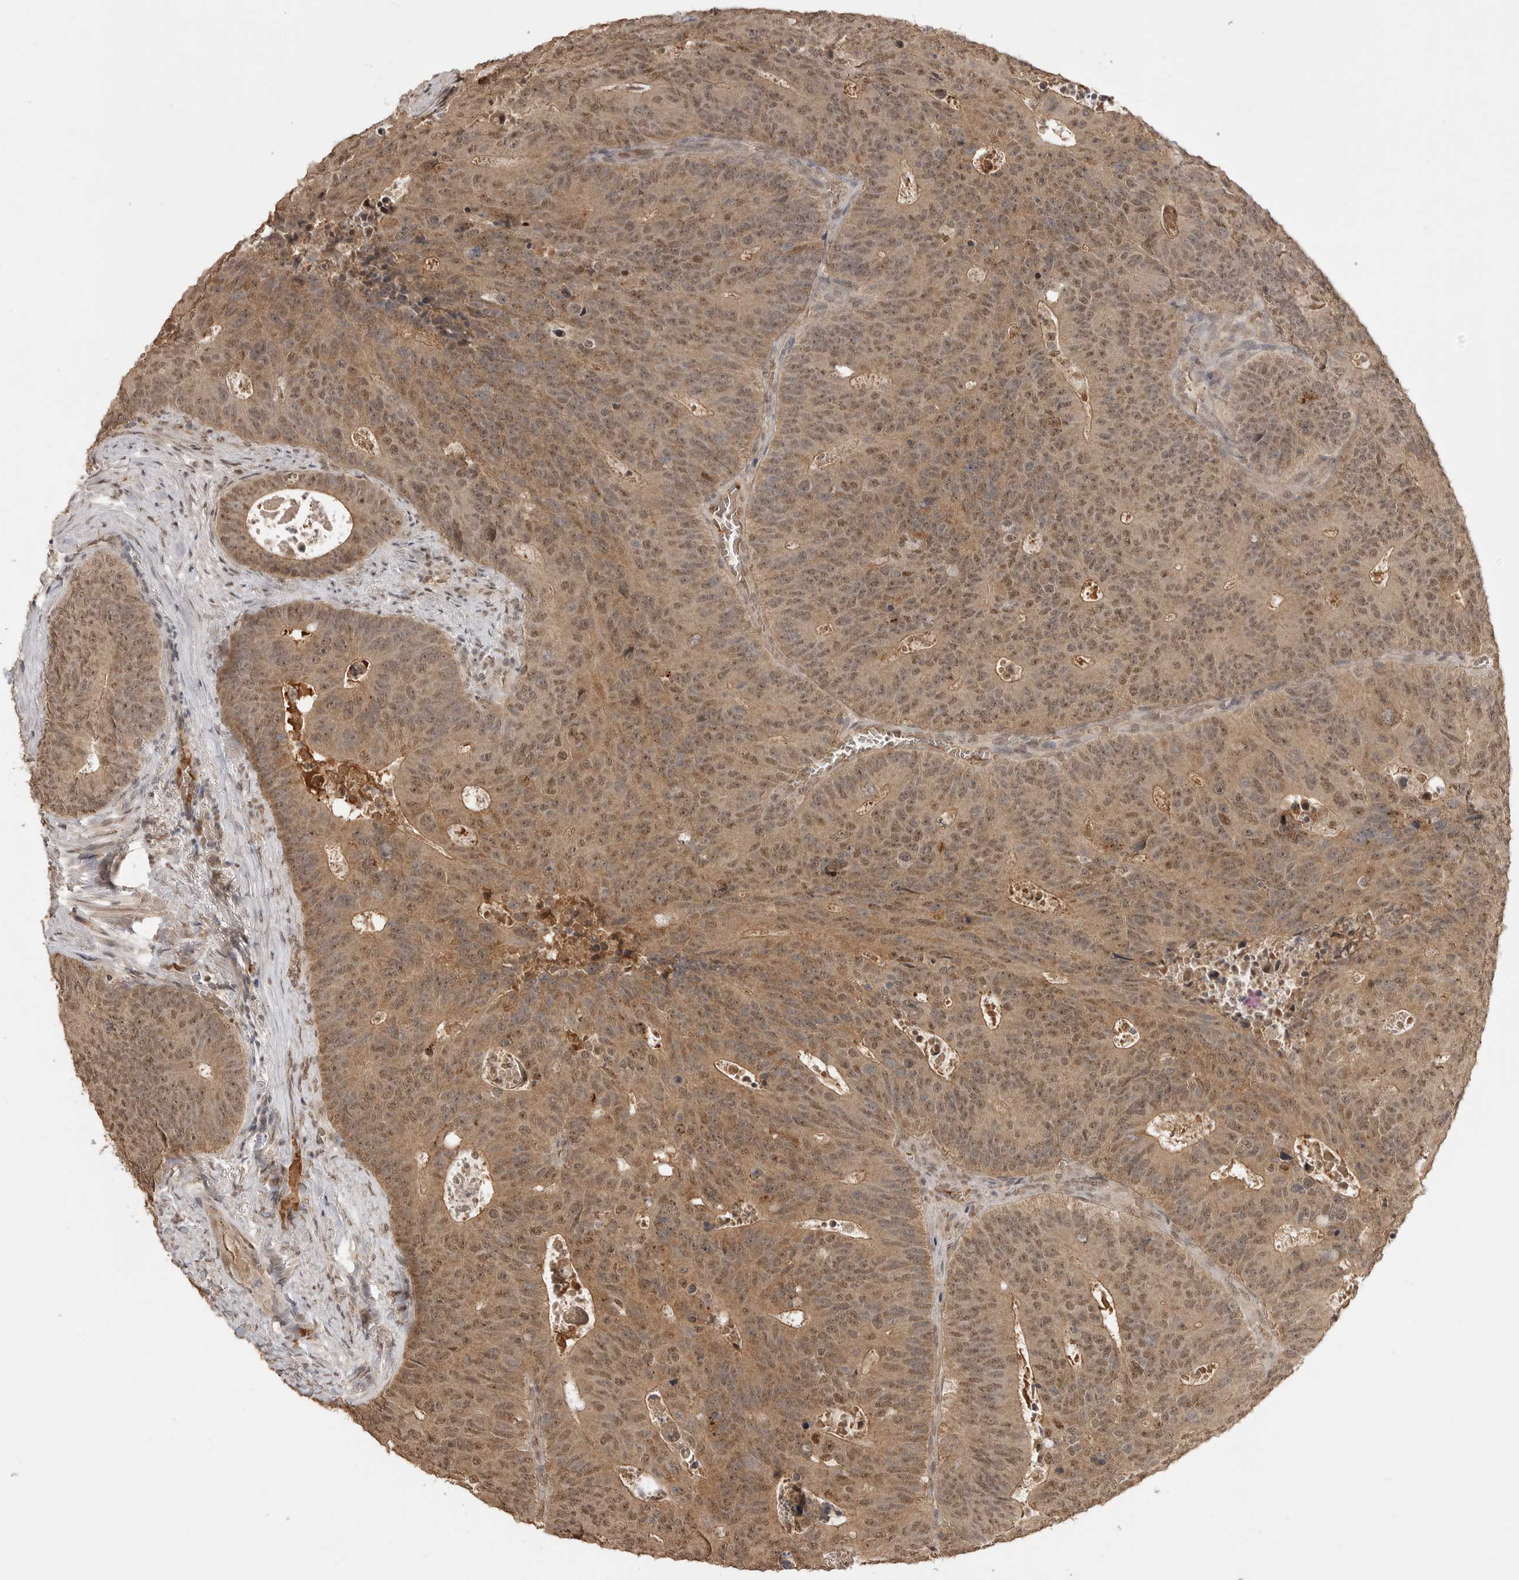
{"staining": {"intensity": "moderate", "quantity": ">75%", "location": "cytoplasmic/membranous,nuclear"}, "tissue": "colorectal cancer", "cell_type": "Tumor cells", "image_type": "cancer", "snomed": [{"axis": "morphology", "description": "Adenocarcinoma, NOS"}, {"axis": "topography", "description": "Colon"}], "caption": "High-magnification brightfield microscopy of colorectal cancer stained with DAB (brown) and counterstained with hematoxylin (blue). tumor cells exhibit moderate cytoplasmic/membranous and nuclear staining is seen in about>75% of cells. The staining is performed using DAB (3,3'-diaminobenzidine) brown chromogen to label protein expression. The nuclei are counter-stained blue using hematoxylin.", "gene": "ASPSCR1", "patient": {"sex": "male", "age": 87}}